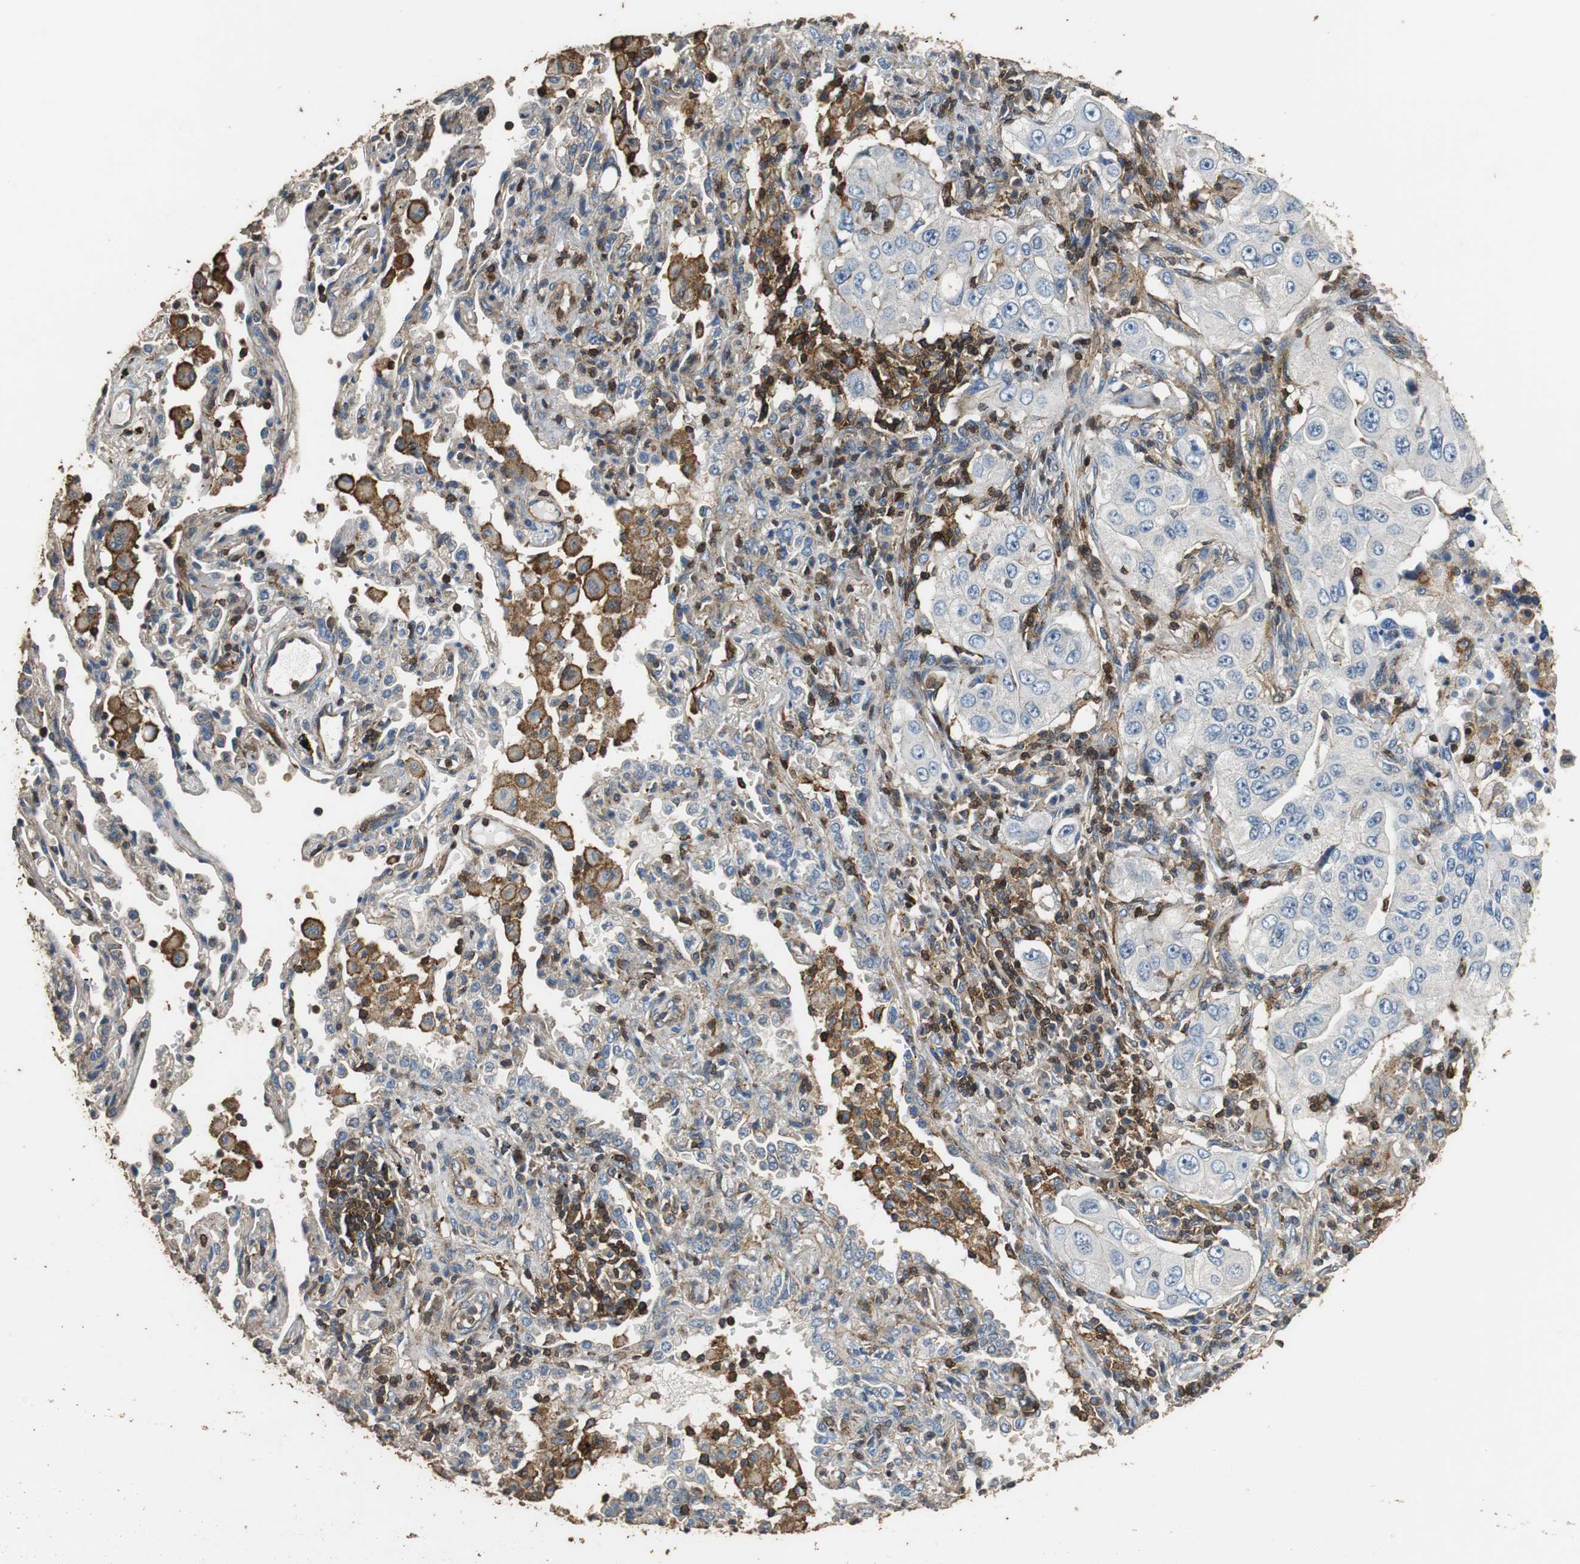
{"staining": {"intensity": "negative", "quantity": "none", "location": "none"}, "tissue": "lung cancer", "cell_type": "Tumor cells", "image_type": "cancer", "snomed": [{"axis": "morphology", "description": "Adenocarcinoma, NOS"}, {"axis": "topography", "description": "Lung"}], "caption": "Immunohistochemistry of lung cancer (adenocarcinoma) reveals no positivity in tumor cells.", "gene": "PRKRA", "patient": {"sex": "male", "age": 84}}